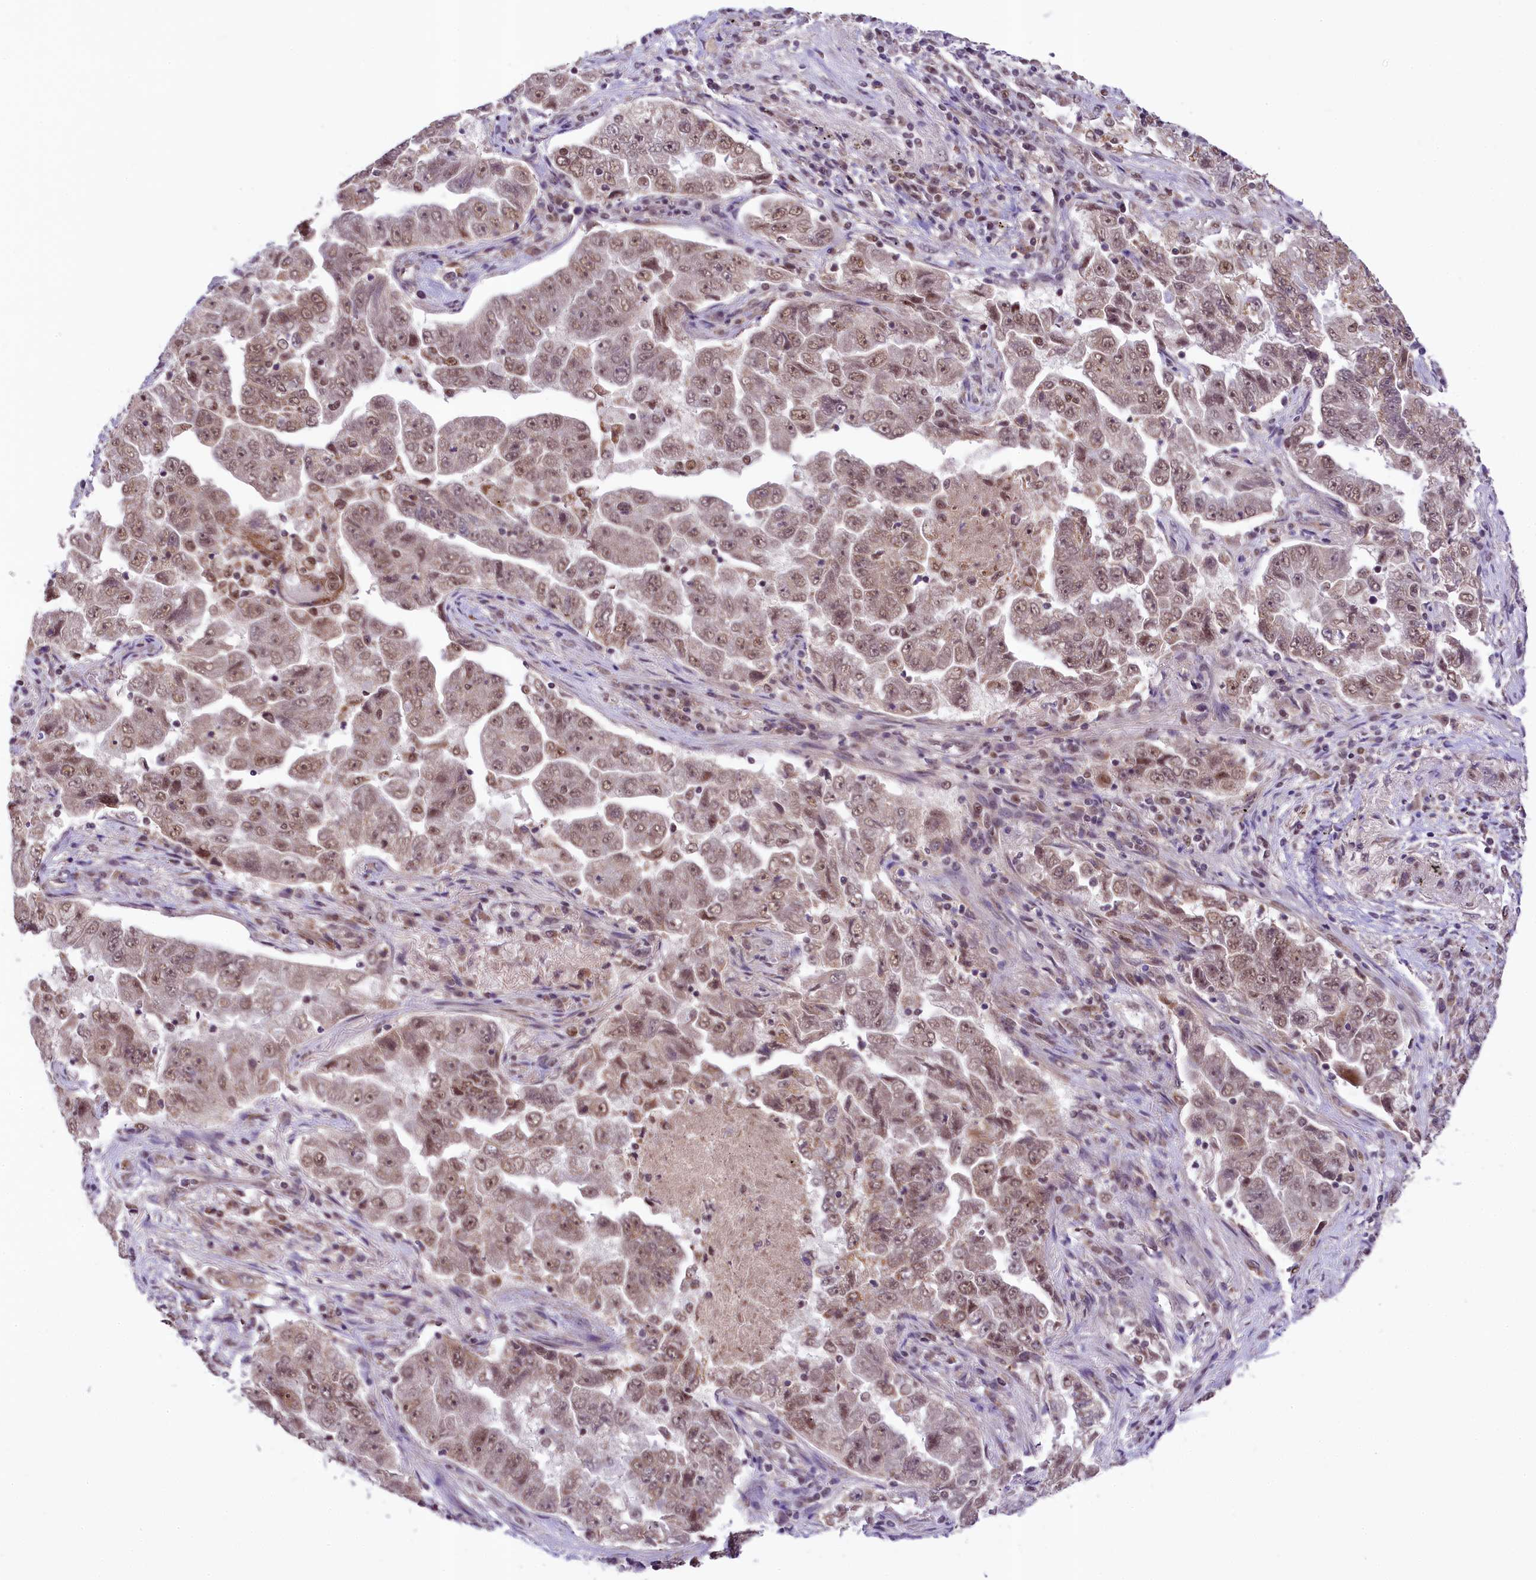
{"staining": {"intensity": "moderate", "quantity": ">75%", "location": "cytoplasmic/membranous,nuclear"}, "tissue": "lung cancer", "cell_type": "Tumor cells", "image_type": "cancer", "snomed": [{"axis": "morphology", "description": "Adenocarcinoma, NOS"}, {"axis": "topography", "description": "Lung"}], "caption": "Lung cancer stained with a protein marker demonstrates moderate staining in tumor cells.", "gene": "PAF1", "patient": {"sex": "female", "age": 51}}